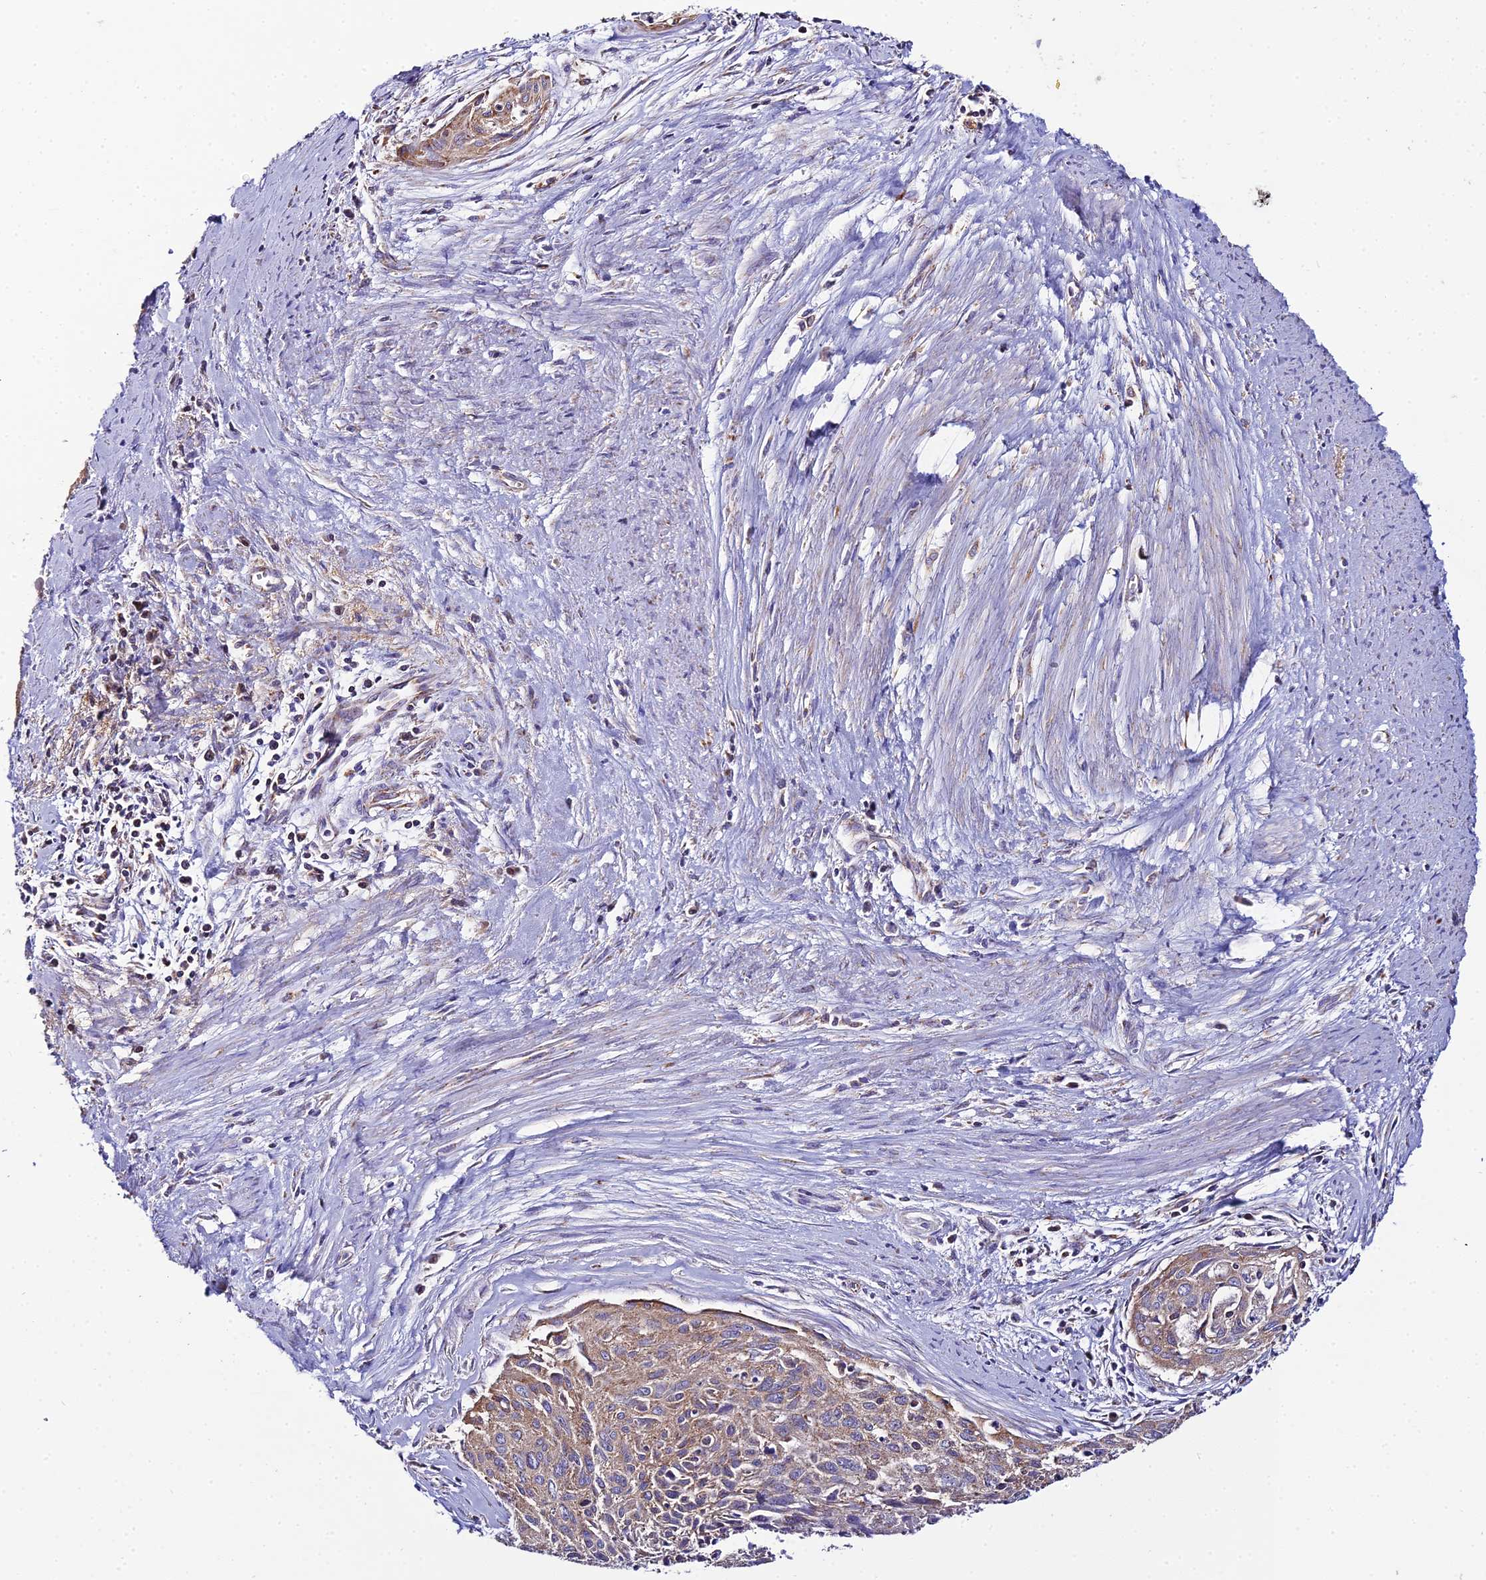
{"staining": {"intensity": "moderate", "quantity": ">75%", "location": "cytoplasmic/membranous"}, "tissue": "cervical cancer", "cell_type": "Tumor cells", "image_type": "cancer", "snomed": [{"axis": "morphology", "description": "Squamous cell carcinoma, NOS"}, {"axis": "topography", "description": "Cervix"}], "caption": "The micrograph shows staining of cervical squamous cell carcinoma, revealing moderate cytoplasmic/membranous protein expression (brown color) within tumor cells. (IHC, brightfield microscopy, high magnification).", "gene": "NIPSNAP3A", "patient": {"sex": "female", "age": 55}}